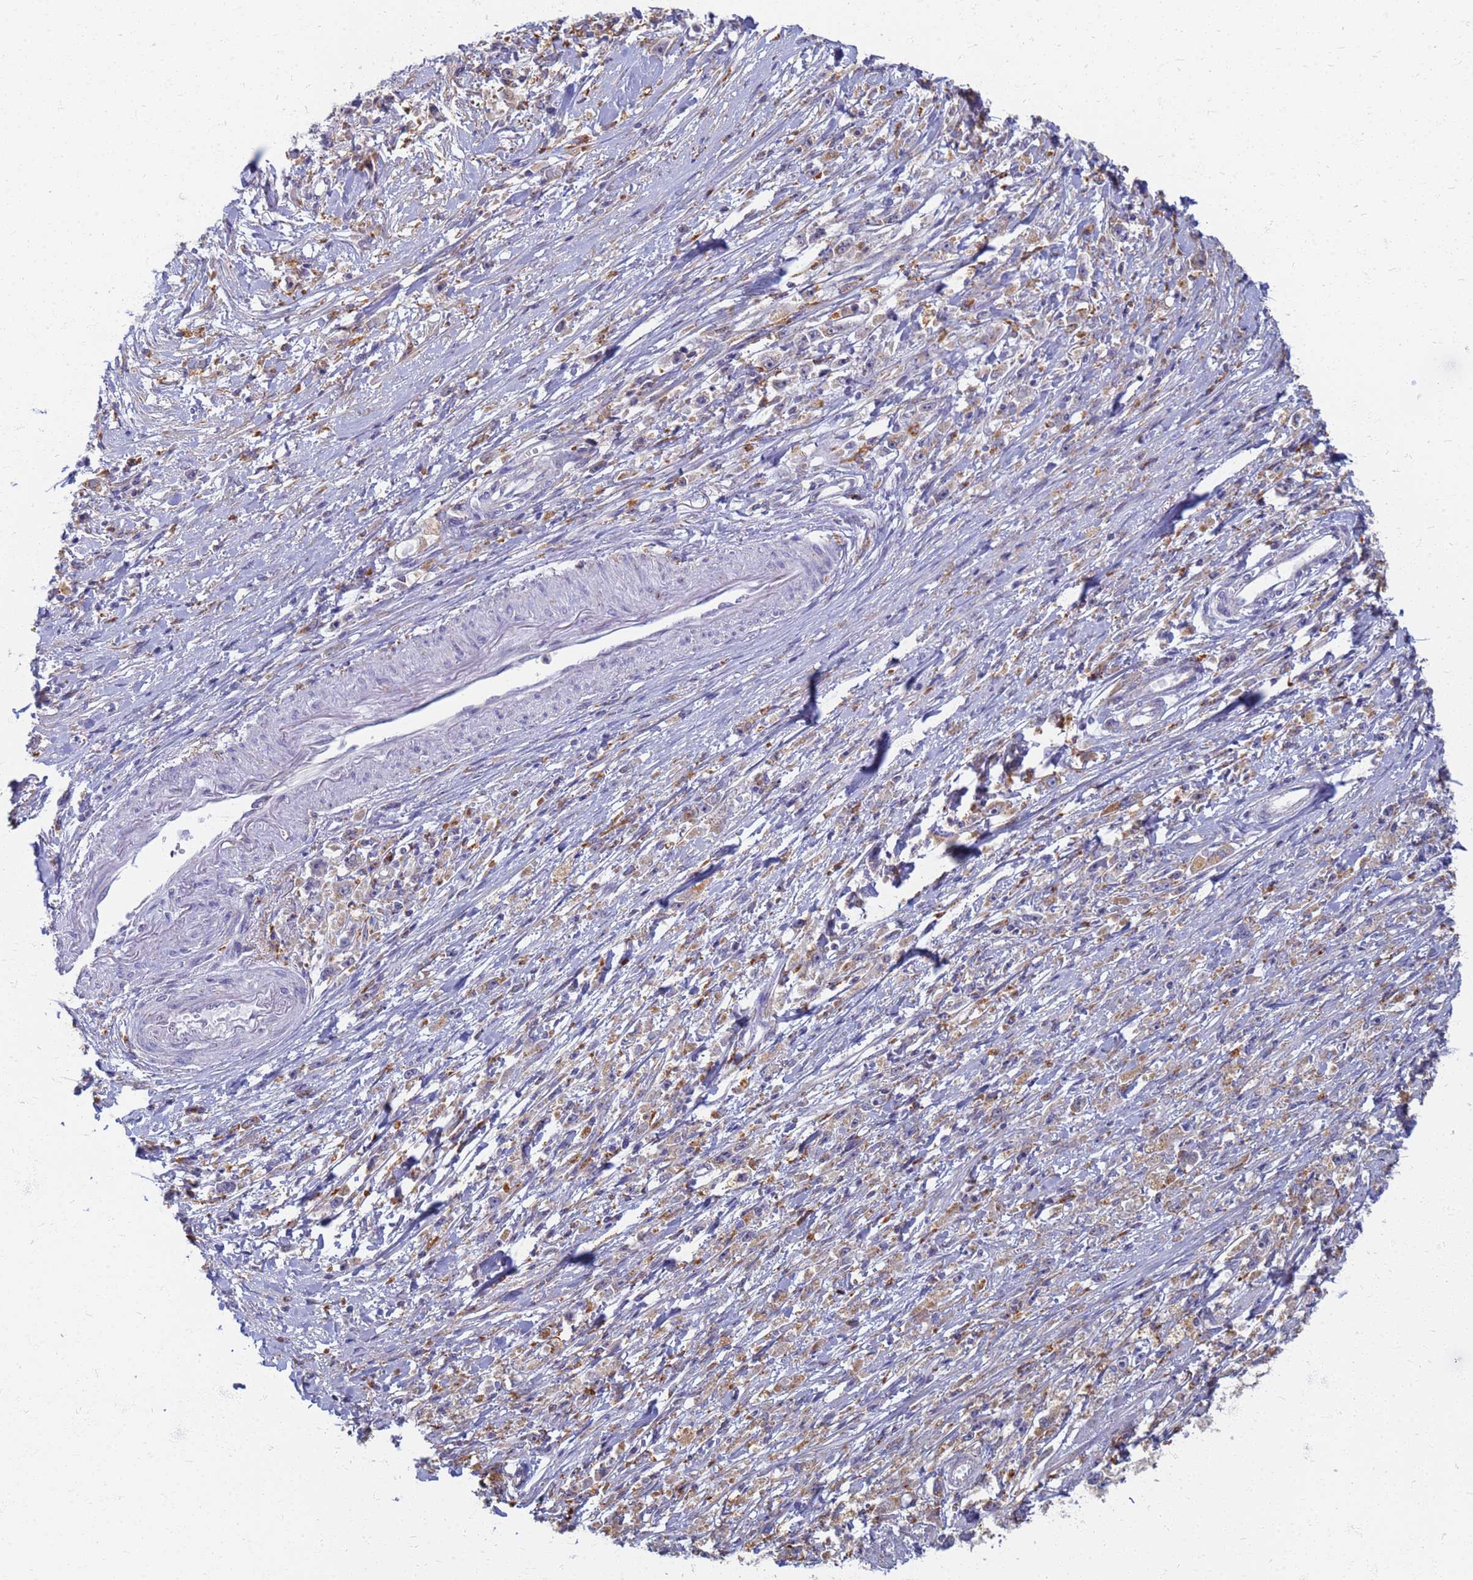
{"staining": {"intensity": "weak", "quantity": ">75%", "location": "cytoplasmic/membranous"}, "tissue": "stomach cancer", "cell_type": "Tumor cells", "image_type": "cancer", "snomed": [{"axis": "morphology", "description": "Adenocarcinoma, NOS"}, {"axis": "topography", "description": "Stomach"}], "caption": "Tumor cells show weak cytoplasmic/membranous expression in approximately >75% of cells in stomach adenocarcinoma.", "gene": "ATP6V1E1", "patient": {"sex": "female", "age": 59}}